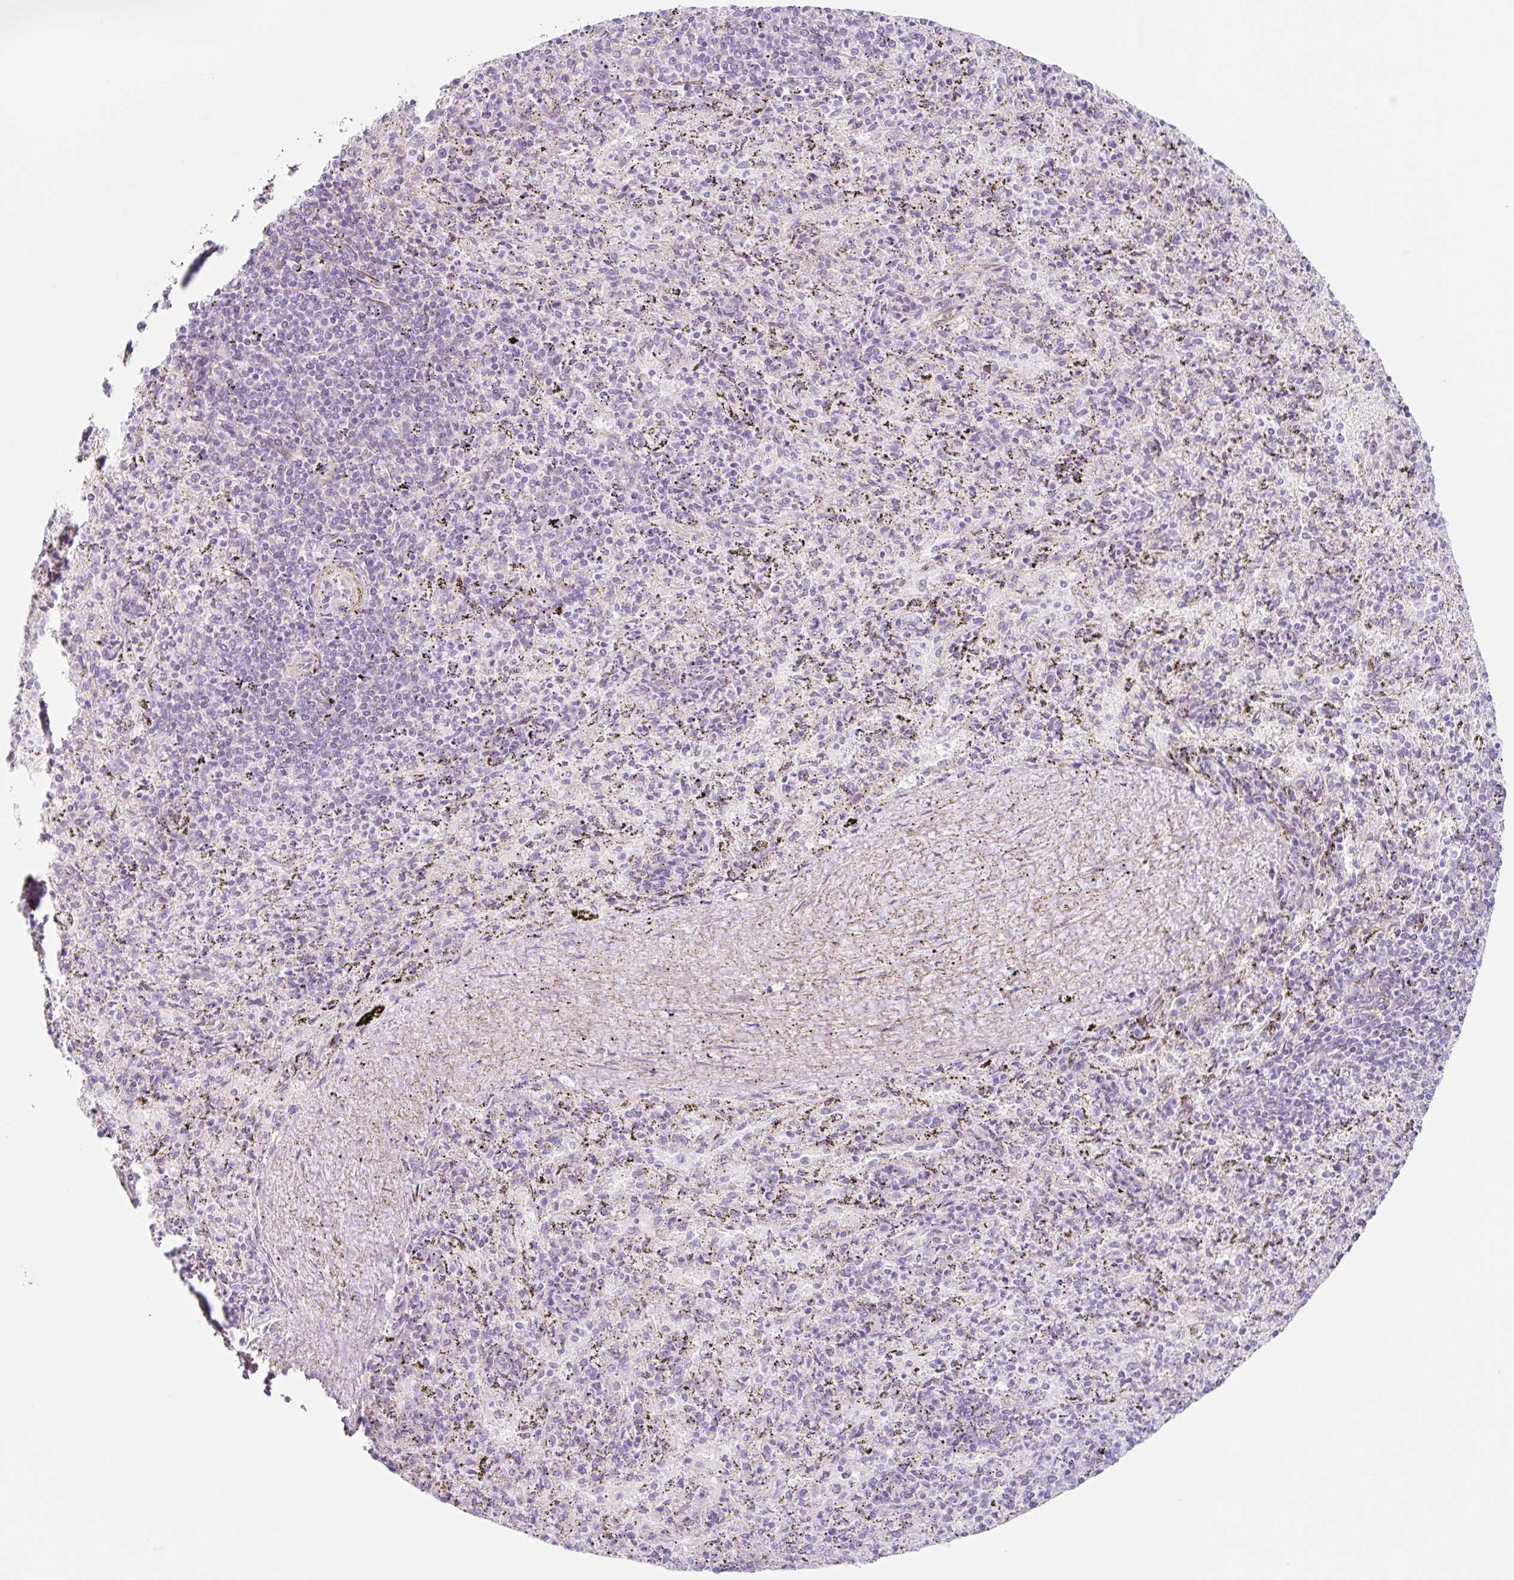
{"staining": {"intensity": "negative", "quantity": "none", "location": "none"}, "tissue": "spleen", "cell_type": "Cells in red pulp", "image_type": "normal", "snomed": [{"axis": "morphology", "description": "Normal tissue, NOS"}, {"axis": "topography", "description": "Spleen"}], "caption": "IHC histopathology image of normal spleen: human spleen stained with DAB (3,3'-diaminobenzidine) exhibits no significant protein staining in cells in red pulp. Brightfield microscopy of immunohistochemistry stained with DAB (brown) and hematoxylin (blue), captured at high magnification.", "gene": "DCAF17", "patient": {"sex": "male", "age": 57}}